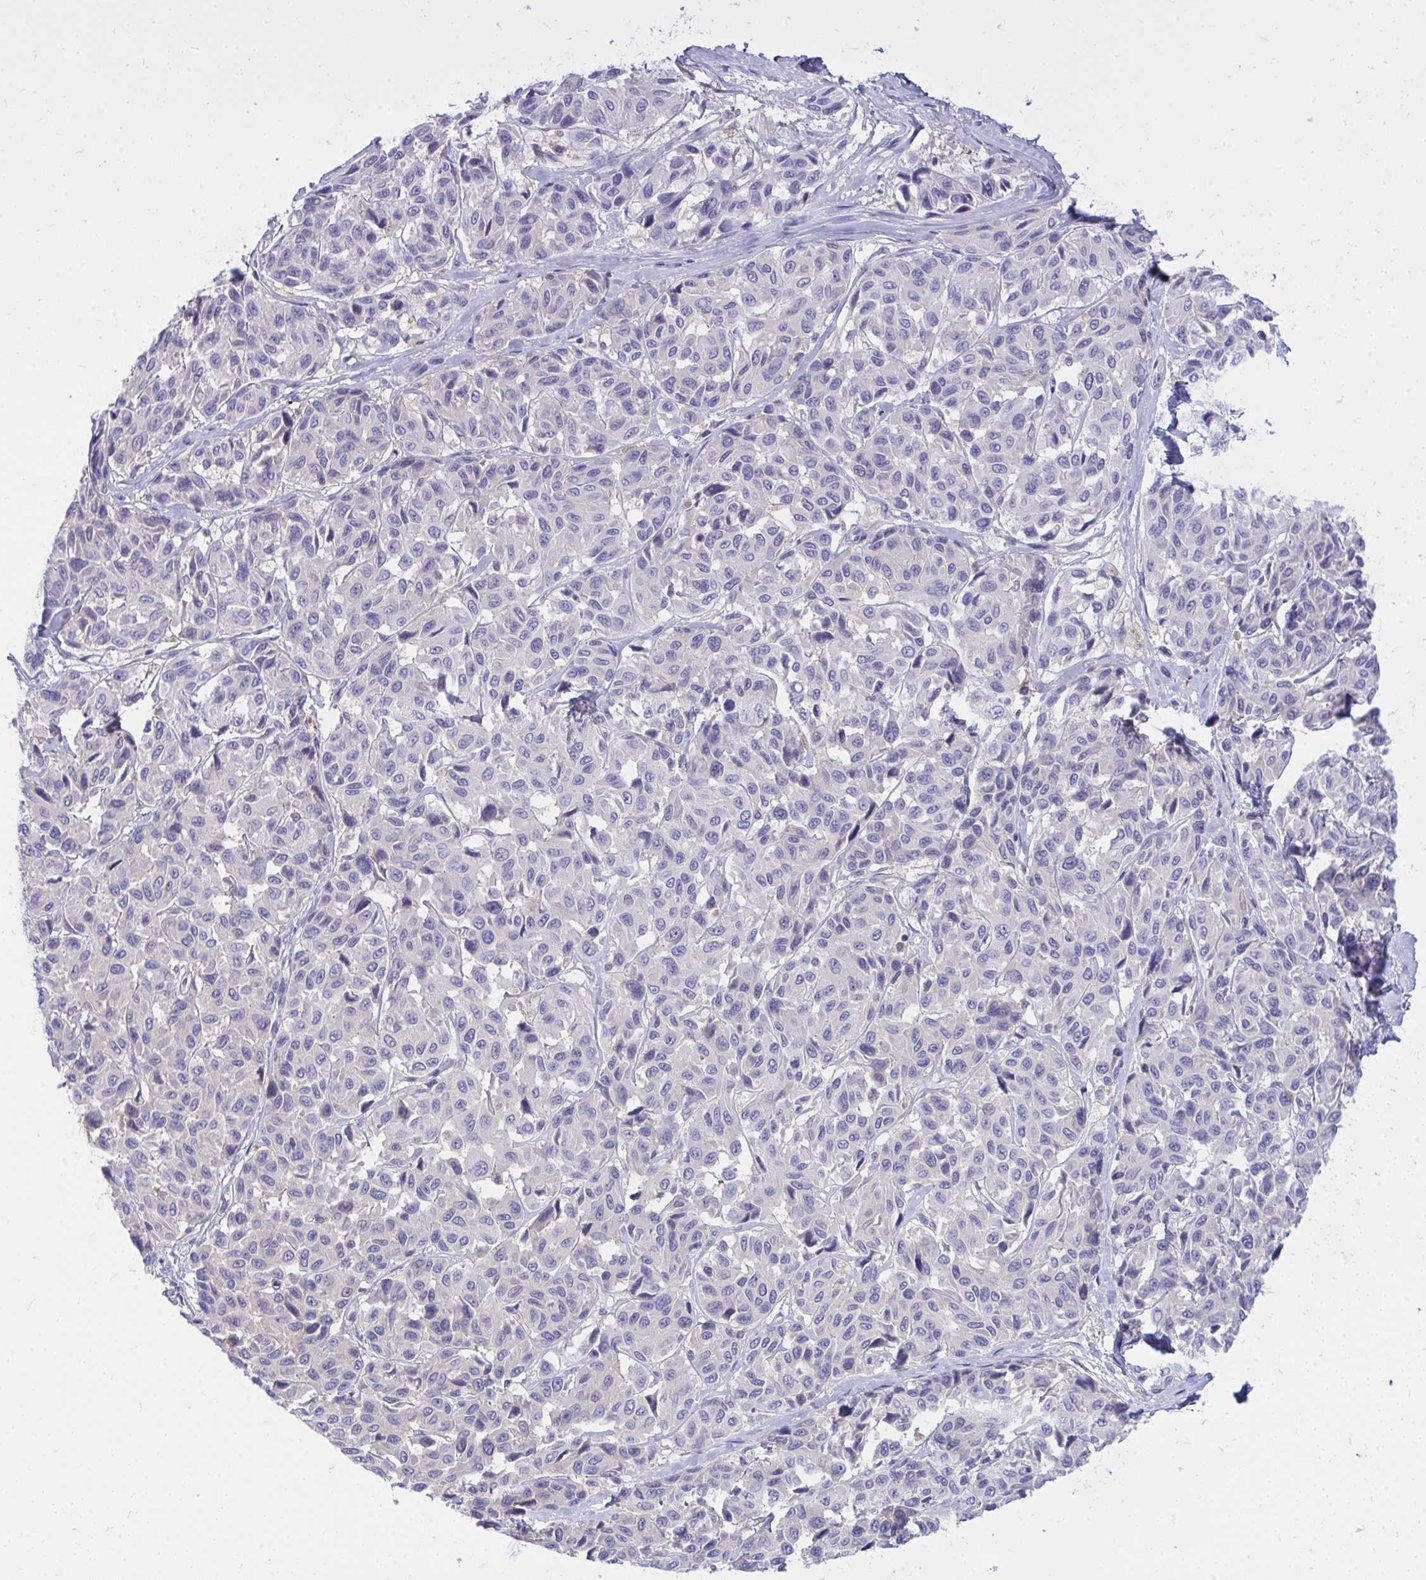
{"staining": {"intensity": "negative", "quantity": "none", "location": "none"}, "tissue": "melanoma", "cell_type": "Tumor cells", "image_type": "cancer", "snomed": [{"axis": "morphology", "description": "Malignant melanoma, NOS"}, {"axis": "topography", "description": "Skin"}], "caption": "Tumor cells show no significant expression in malignant melanoma. The staining is performed using DAB (3,3'-diaminobenzidine) brown chromogen with nuclei counter-stained in using hematoxylin.", "gene": "TP53I11", "patient": {"sex": "female", "age": 66}}